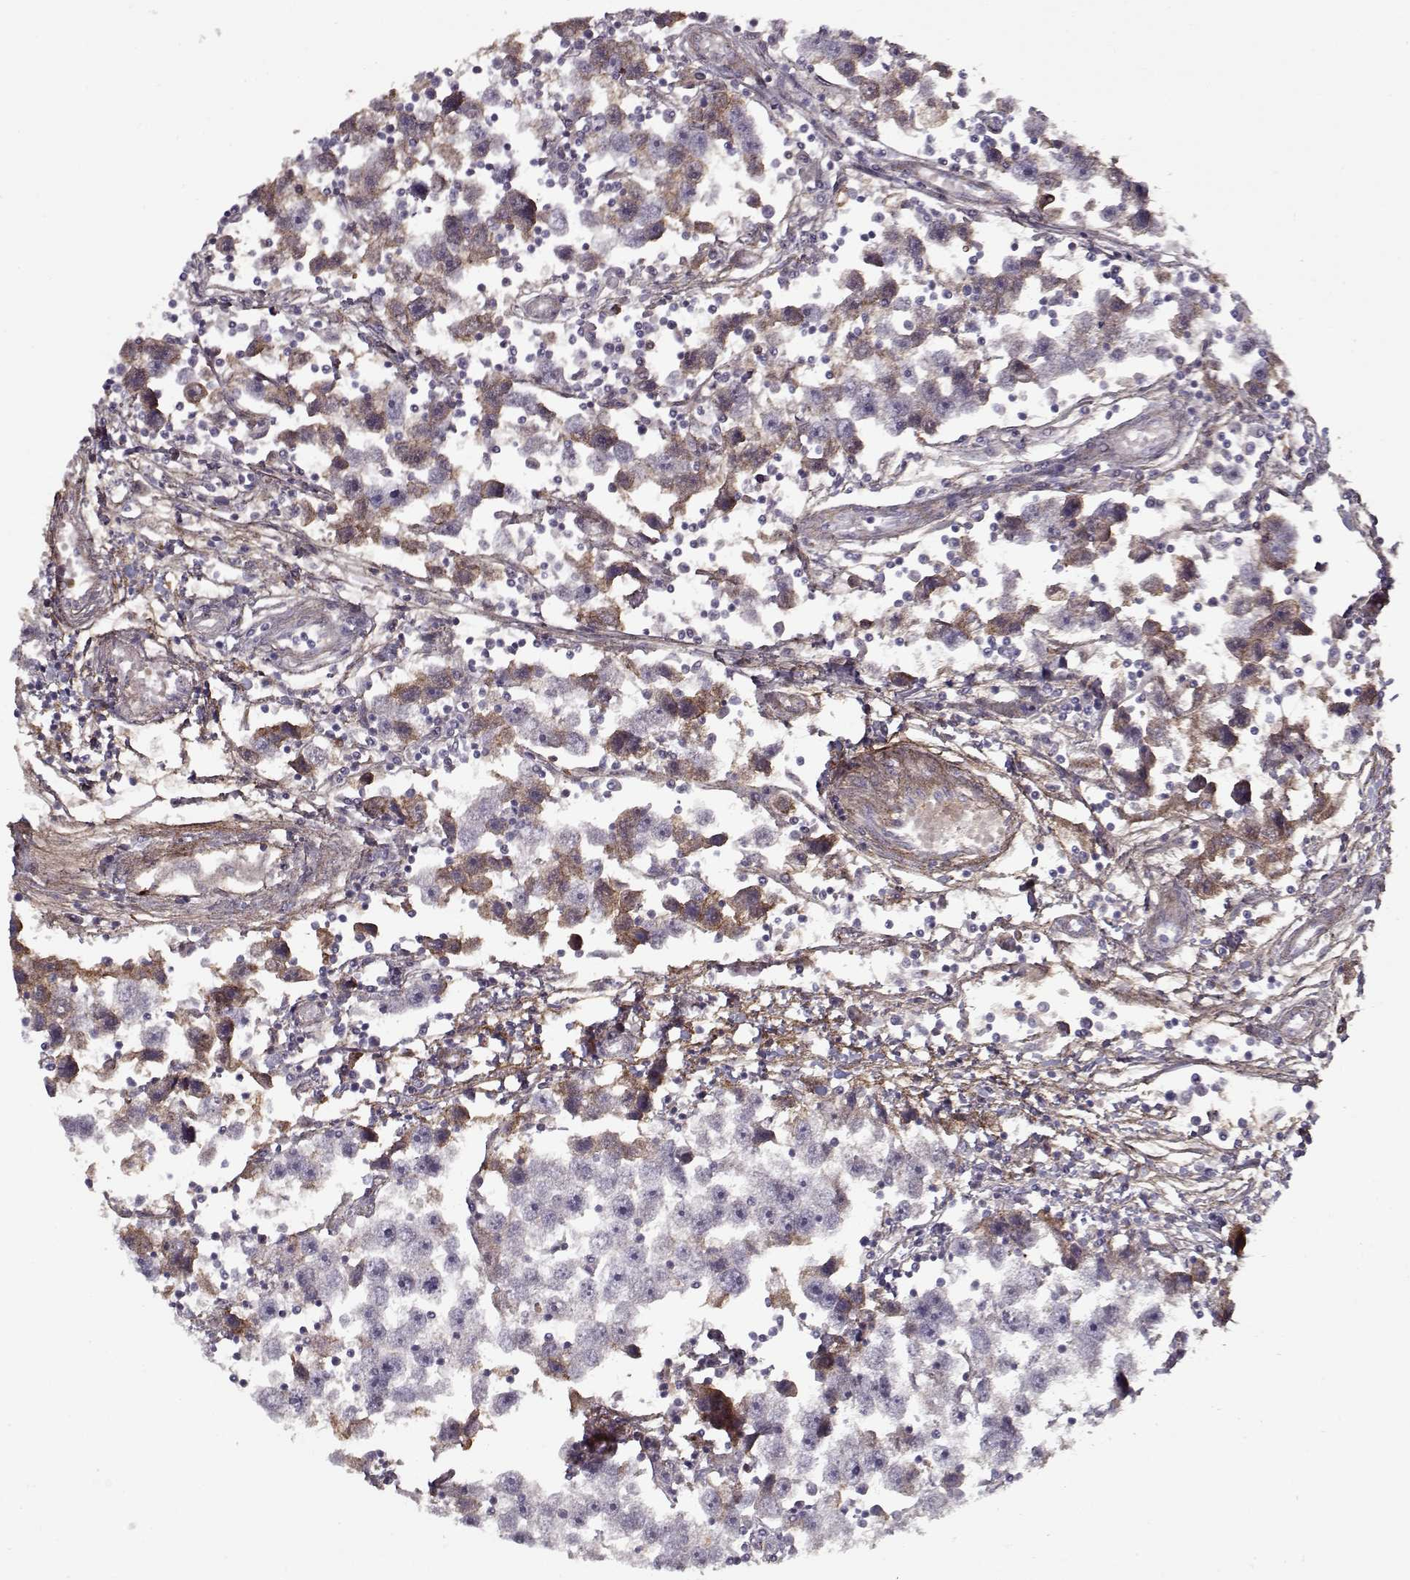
{"staining": {"intensity": "negative", "quantity": "none", "location": "none"}, "tissue": "testis cancer", "cell_type": "Tumor cells", "image_type": "cancer", "snomed": [{"axis": "morphology", "description": "Seminoma, NOS"}, {"axis": "topography", "description": "Testis"}], "caption": "This histopathology image is of seminoma (testis) stained with immunohistochemistry to label a protein in brown with the nuclei are counter-stained blue. There is no expression in tumor cells.", "gene": "LAMA2", "patient": {"sex": "male", "age": 30}}